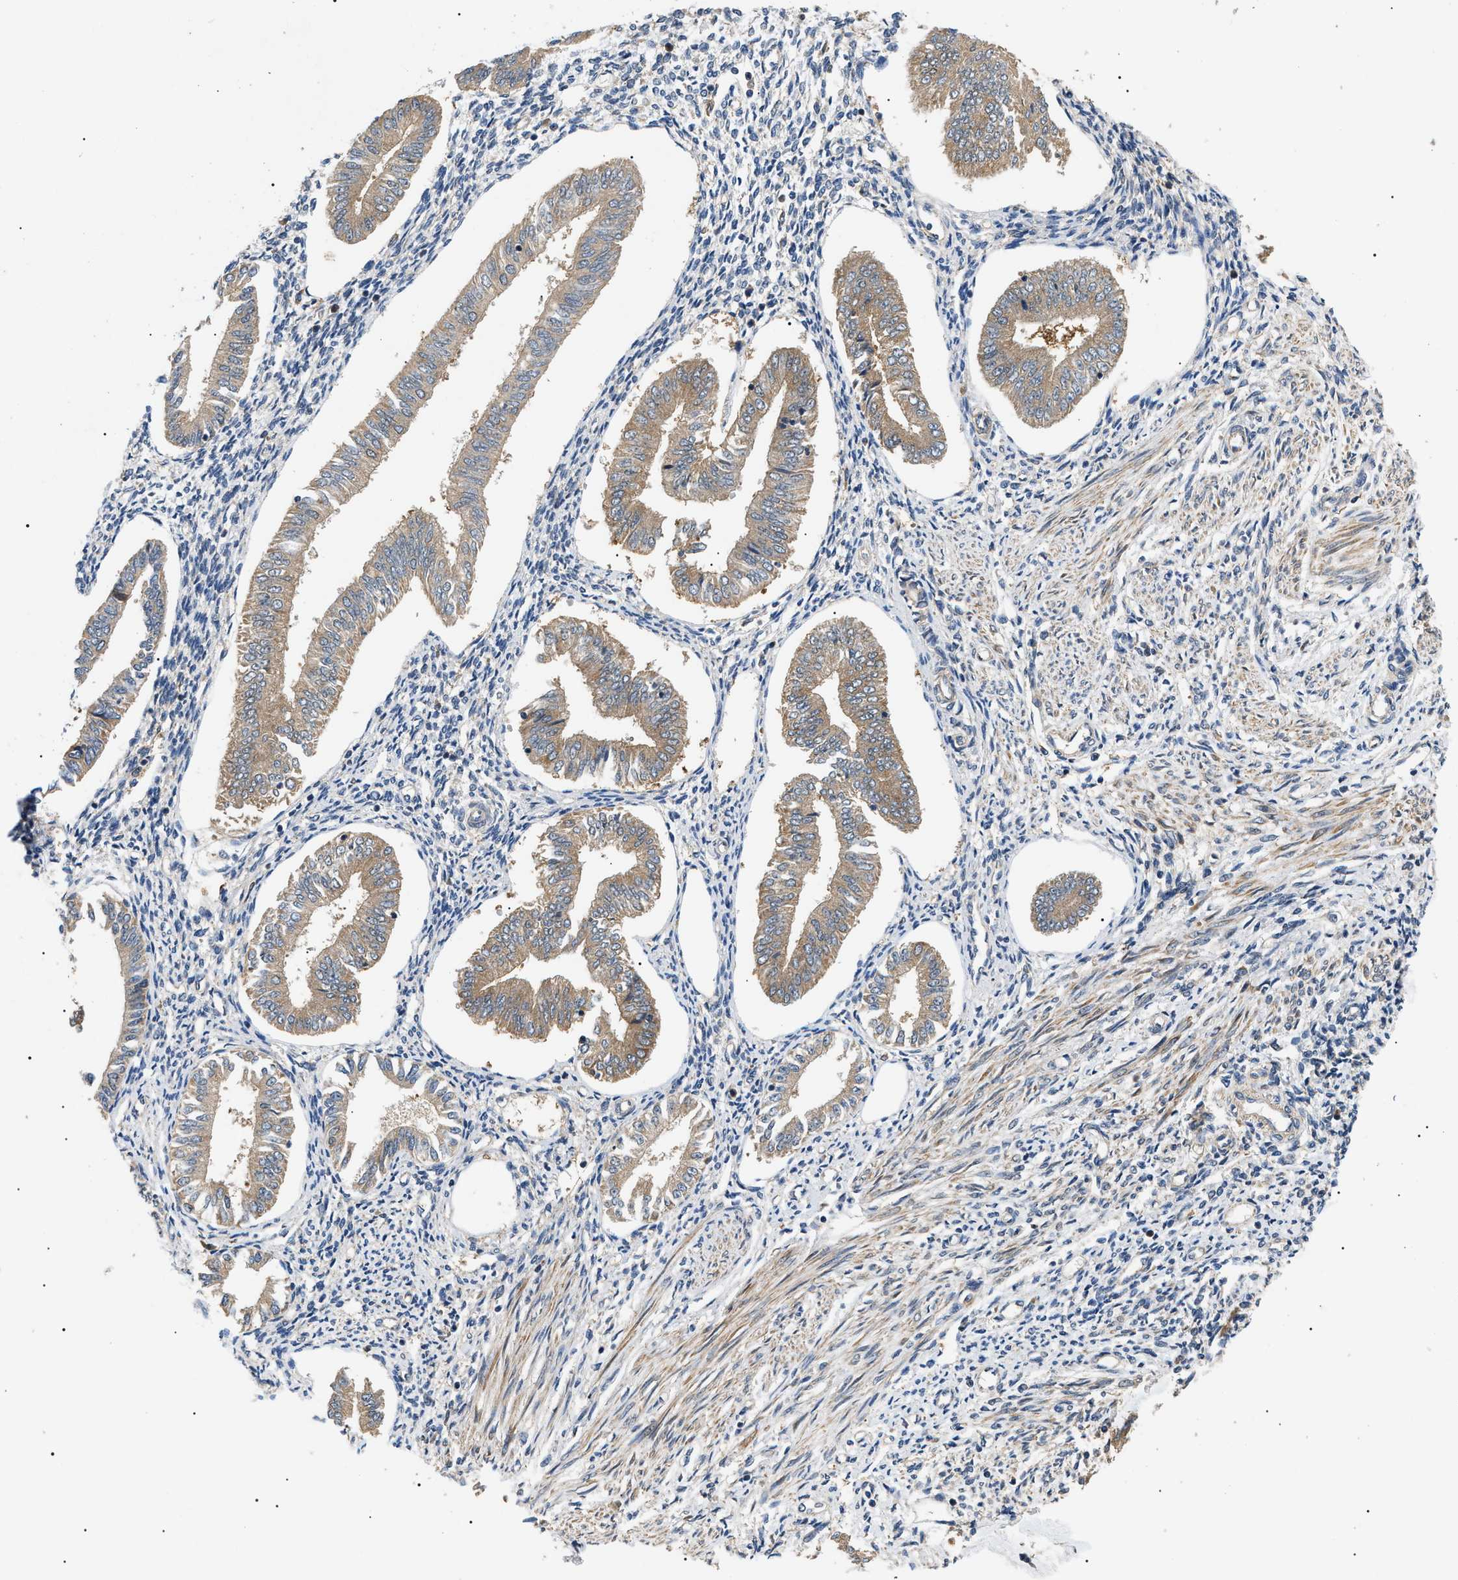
{"staining": {"intensity": "moderate", "quantity": "<25%", "location": "cytoplasmic/membranous"}, "tissue": "endometrium", "cell_type": "Cells in endometrial stroma", "image_type": "normal", "snomed": [{"axis": "morphology", "description": "Normal tissue, NOS"}, {"axis": "topography", "description": "Endometrium"}], "caption": "Normal endometrium displays moderate cytoplasmic/membranous positivity in approximately <25% of cells in endometrial stroma (DAB (3,3'-diaminobenzidine) = brown stain, brightfield microscopy at high magnification)..", "gene": "PPM1B", "patient": {"sex": "female", "age": 50}}